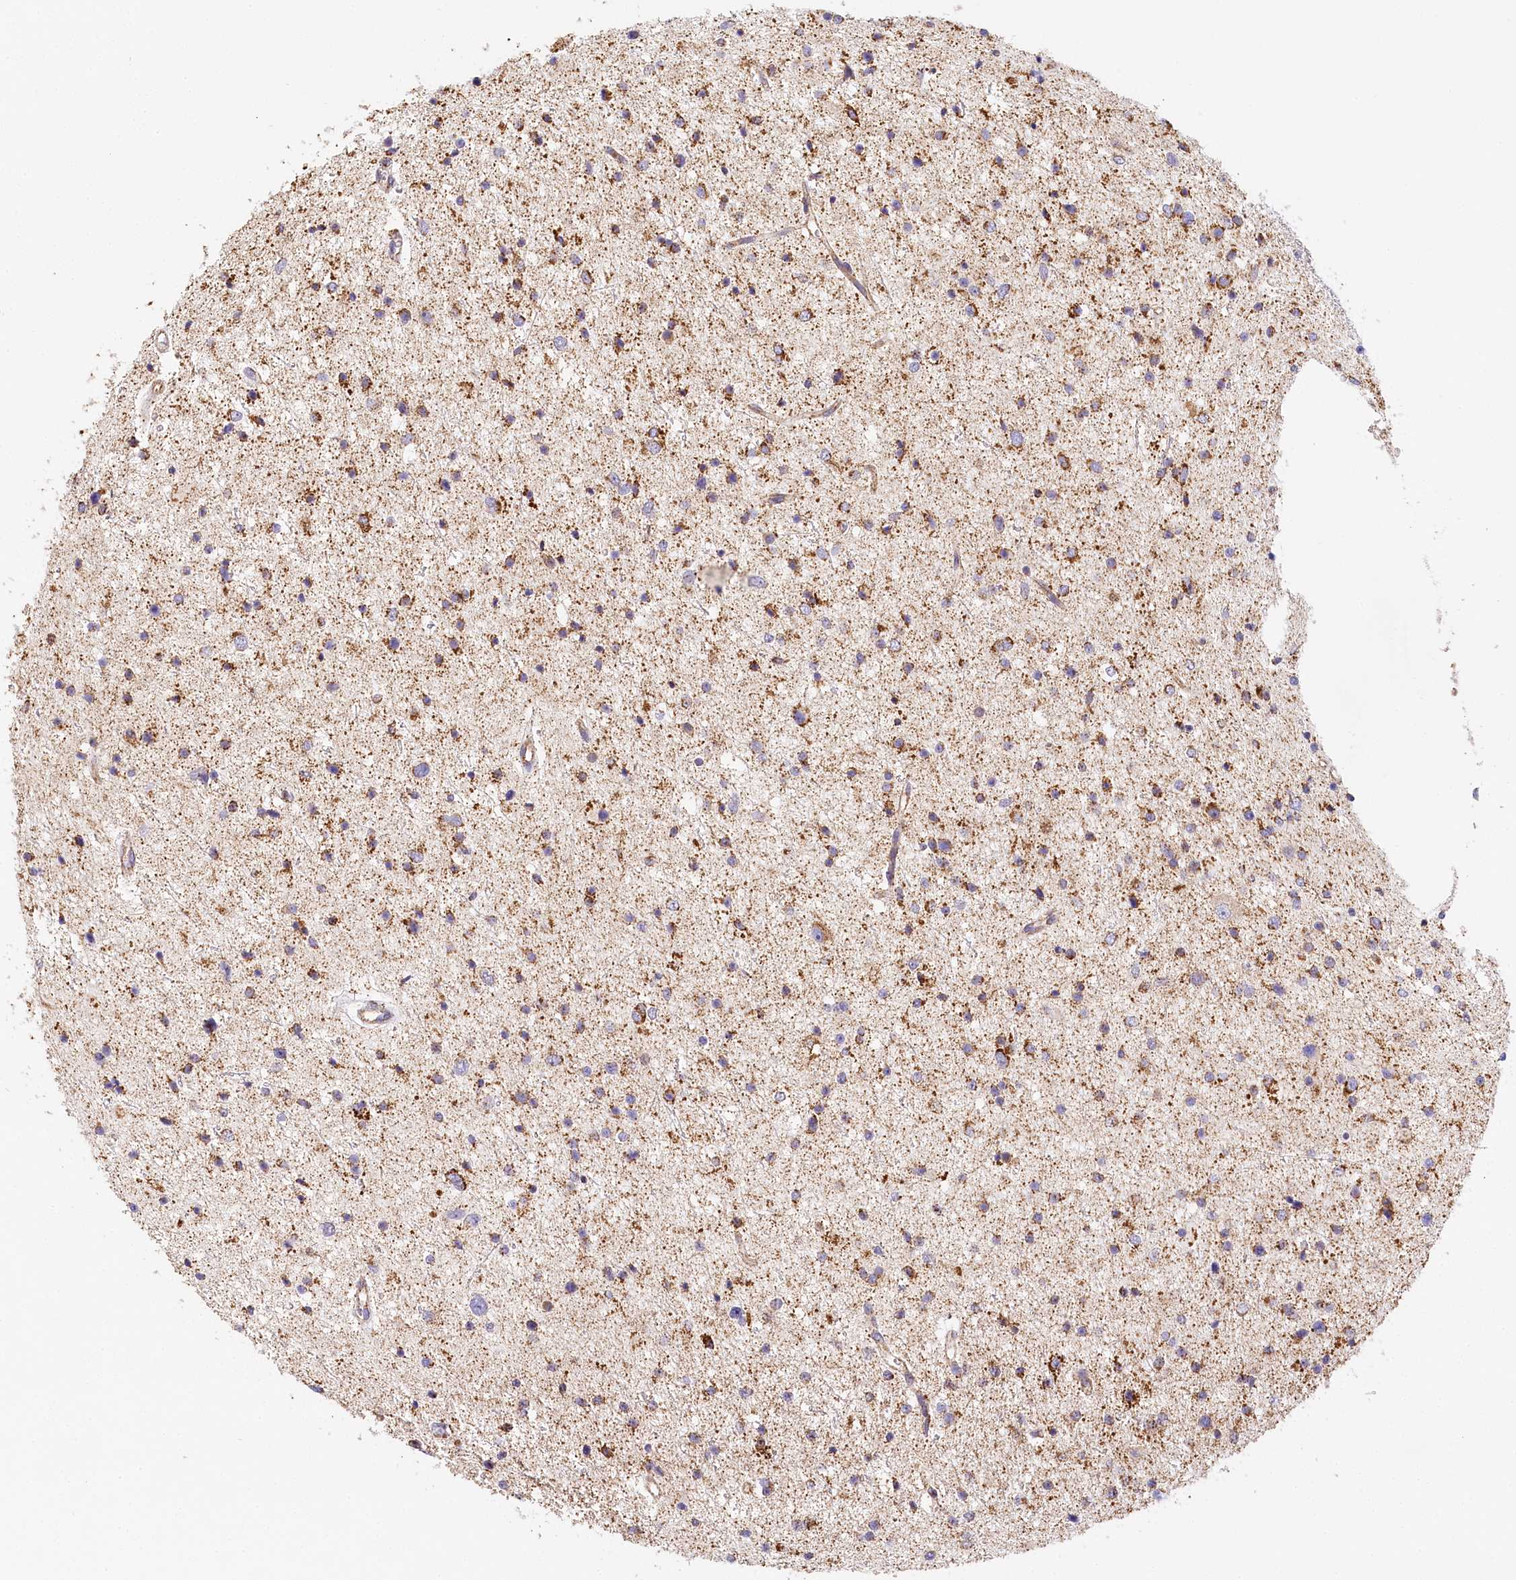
{"staining": {"intensity": "moderate", "quantity": ">75%", "location": "cytoplasmic/membranous"}, "tissue": "glioma", "cell_type": "Tumor cells", "image_type": "cancer", "snomed": [{"axis": "morphology", "description": "Glioma, malignant, Low grade"}, {"axis": "topography", "description": "Brain"}], "caption": "Brown immunohistochemical staining in human low-grade glioma (malignant) exhibits moderate cytoplasmic/membranous staining in approximately >75% of tumor cells. (brown staining indicates protein expression, while blue staining denotes nuclei).", "gene": "LSS", "patient": {"sex": "female", "age": 37}}